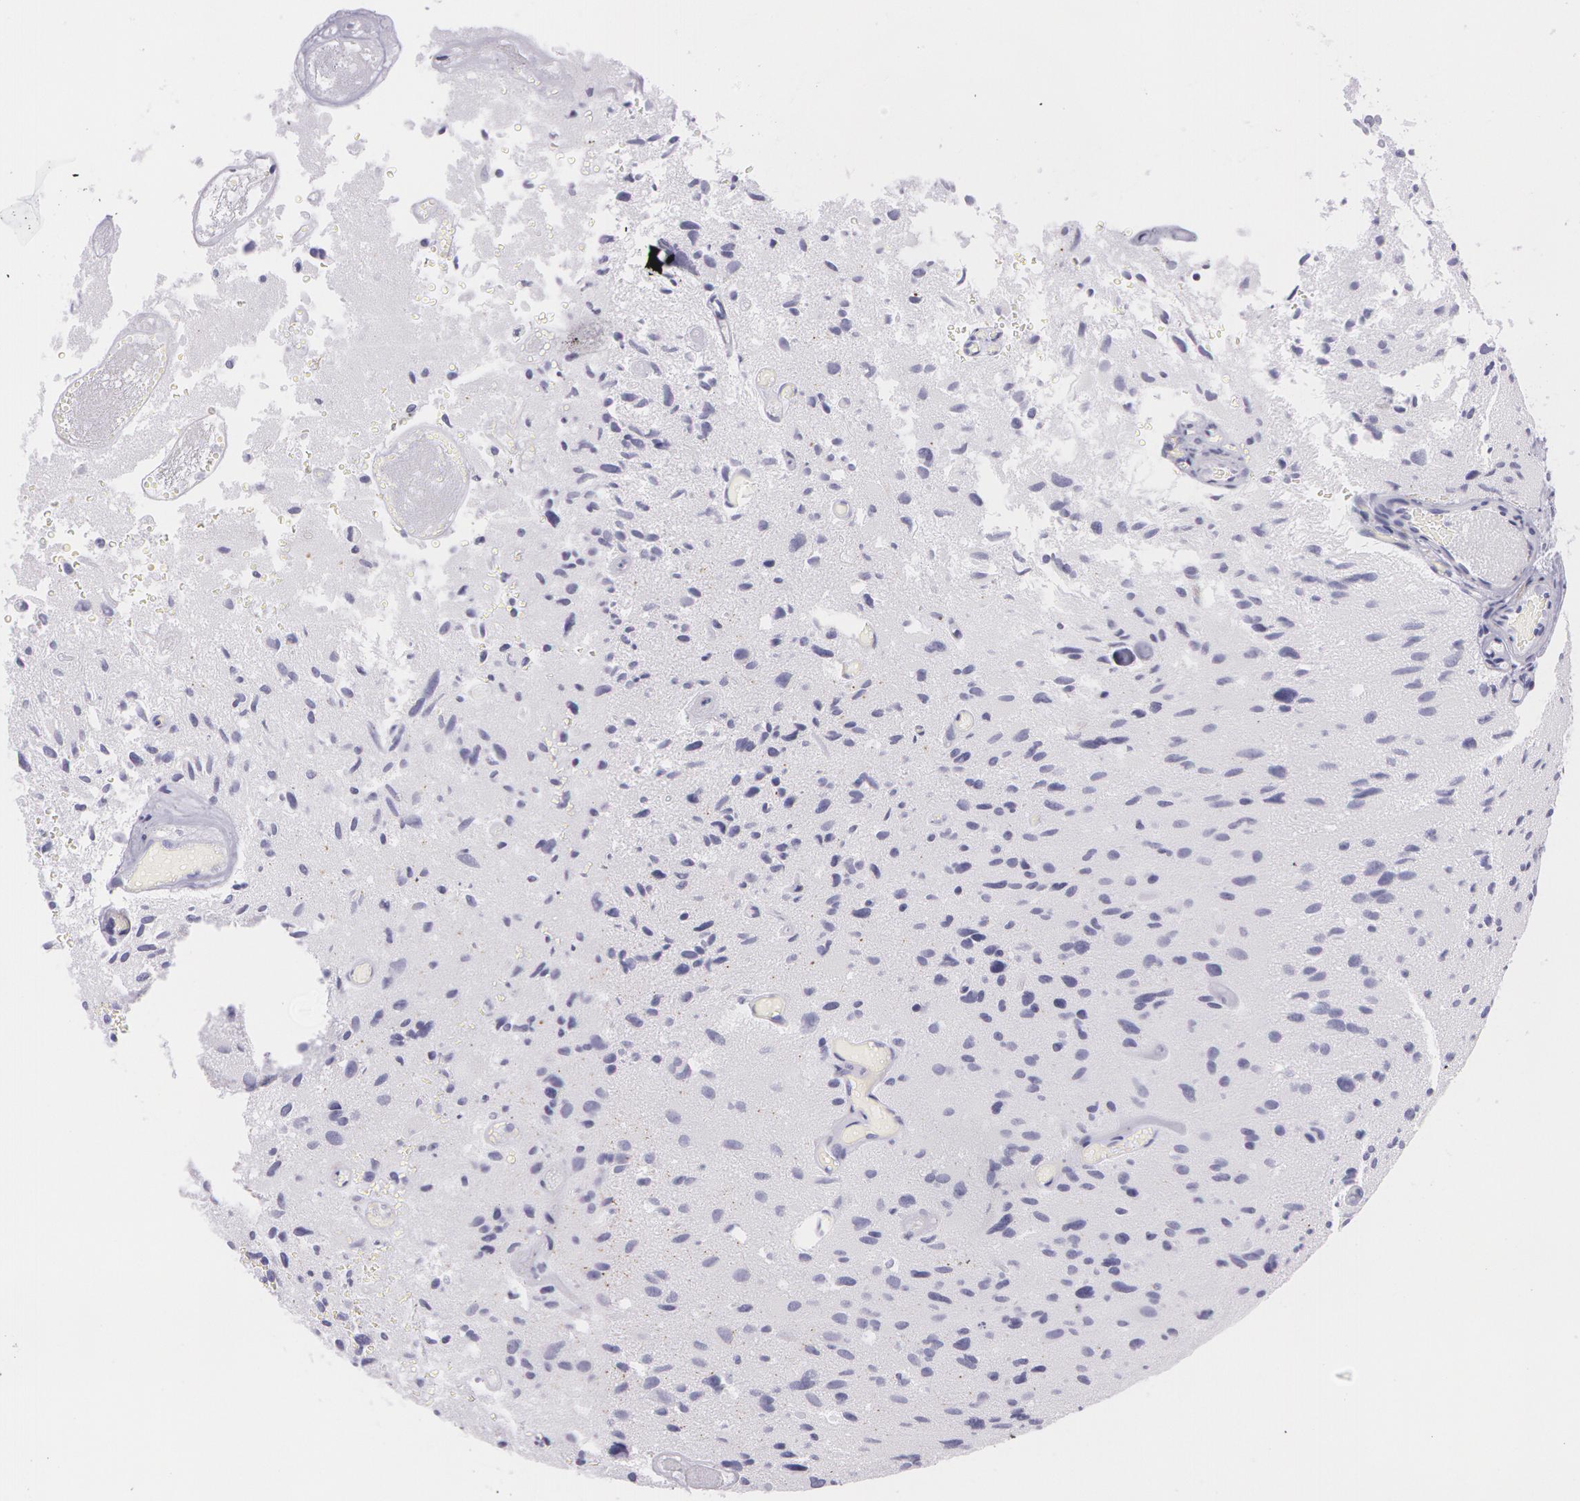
{"staining": {"intensity": "negative", "quantity": "none", "location": "none"}, "tissue": "glioma", "cell_type": "Tumor cells", "image_type": "cancer", "snomed": [{"axis": "morphology", "description": "Glioma, malignant, High grade"}, {"axis": "topography", "description": "Brain"}], "caption": "Immunohistochemistry (IHC) photomicrograph of neoplastic tissue: malignant glioma (high-grade) stained with DAB (3,3'-diaminobenzidine) displays no significant protein positivity in tumor cells.", "gene": "SNCG", "patient": {"sex": "male", "age": 69}}